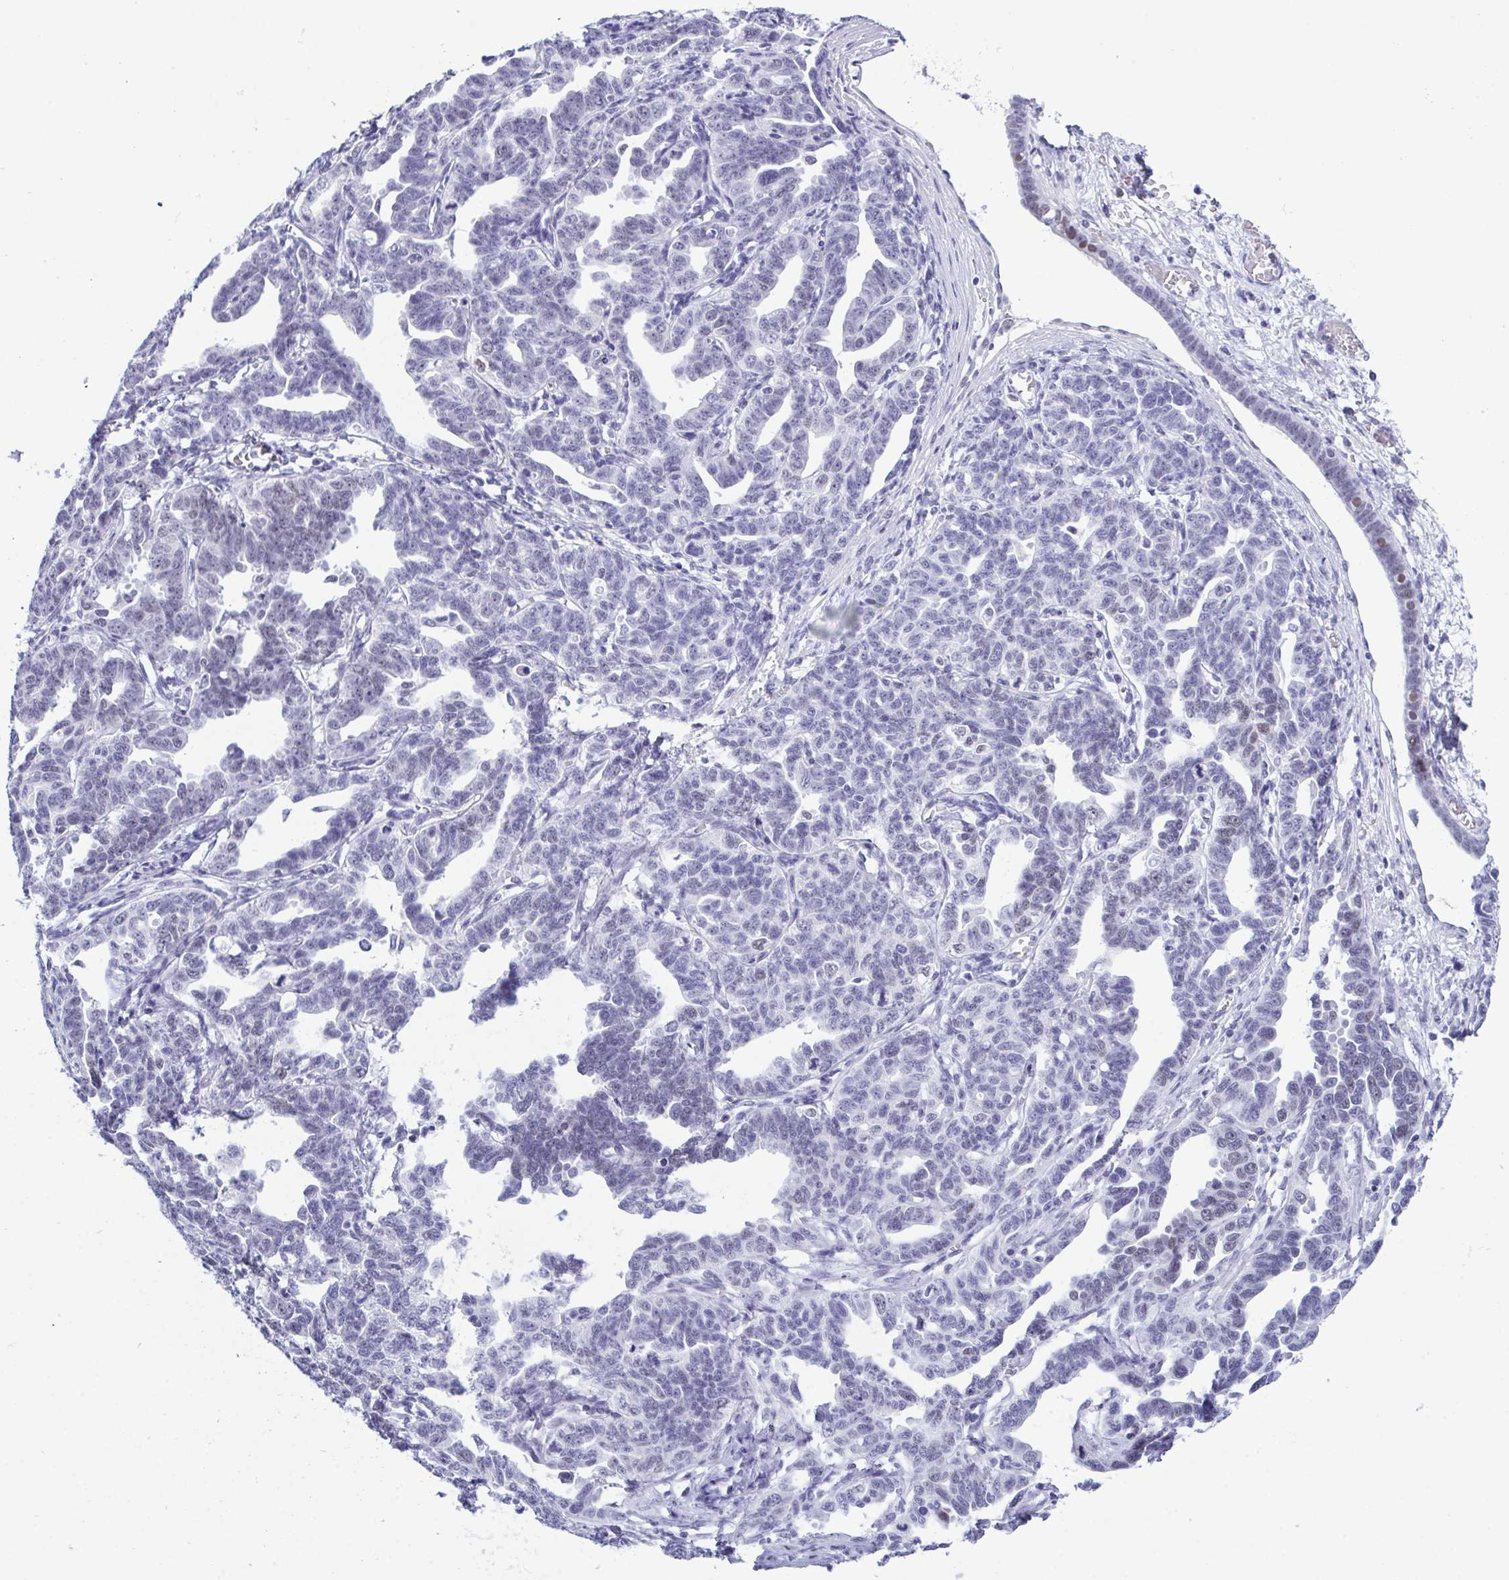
{"staining": {"intensity": "negative", "quantity": "none", "location": "none"}, "tissue": "ovarian cancer", "cell_type": "Tumor cells", "image_type": "cancer", "snomed": [{"axis": "morphology", "description": "Cystadenocarcinoma, serous, NOS"}, {"axis": "topography", "description": "Ovary"}], "caption": "This is a micrograph of immunohistochemistry staining of ovarian cancer, which shows no staining in tumor cells. (Brightfield microscopy of DAB immunohistochemistry at high magnification).", "gene": "SUGP2", "patient": {"sex": "female", "age": 69}}